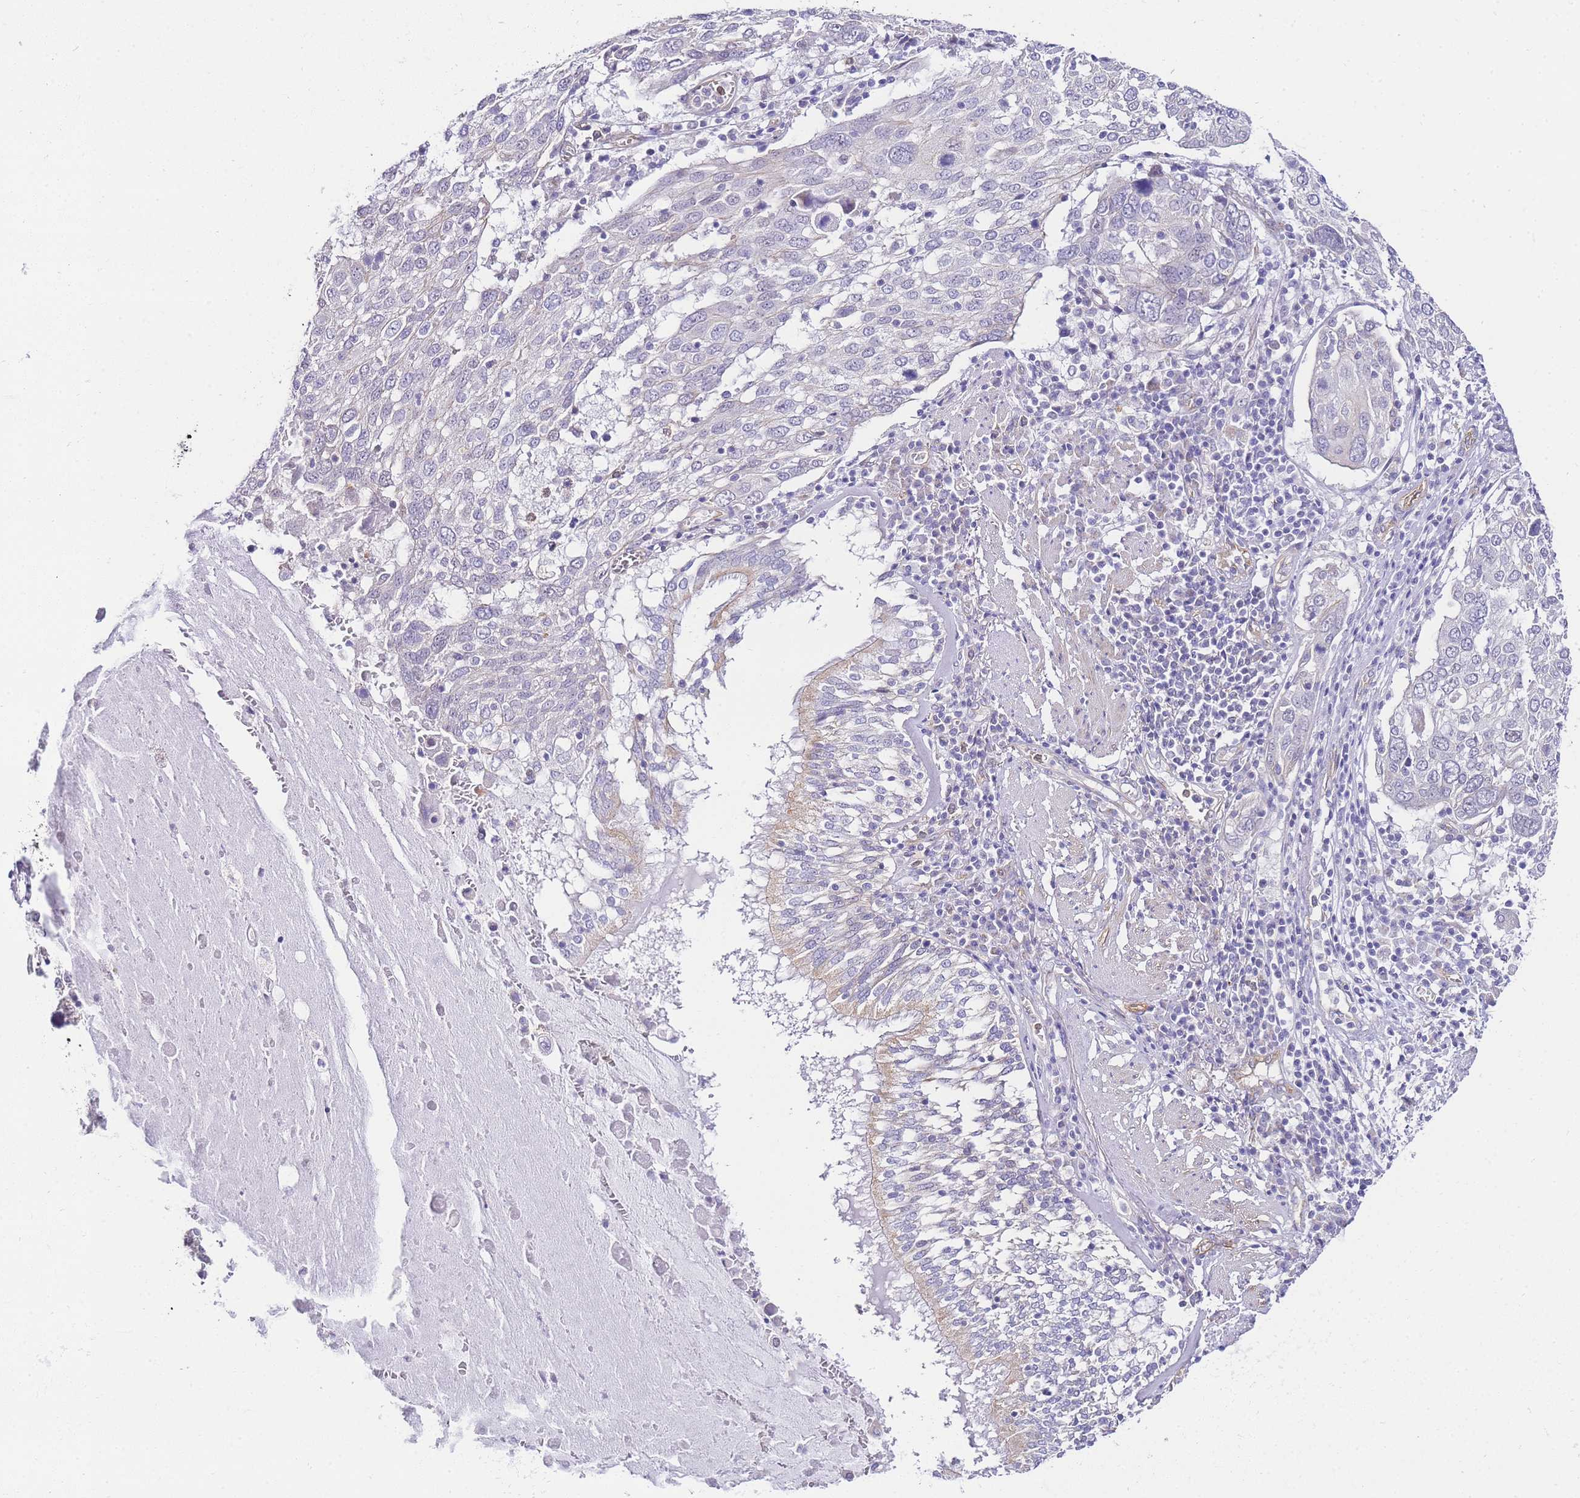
{"staining": {"intensity": "negative", "quantity": "none", "location": "none"}, "tissue": "lung cancer", "cell_type": "Tumor cells", "image_type": "cancer", "snomed": [{"axis": "morphology", "description": "Squamous cell carcinoma, NOS"}, {"axis": "topography", "description": "Lung"}], "caption": "Human lung squamous cell carcinoma stained for a protein using immunohistochemistry (IHC) displays no positivity in tumor cells.", "gene": "PDCD7", "patient": {"sex": "male", "age": 65}}